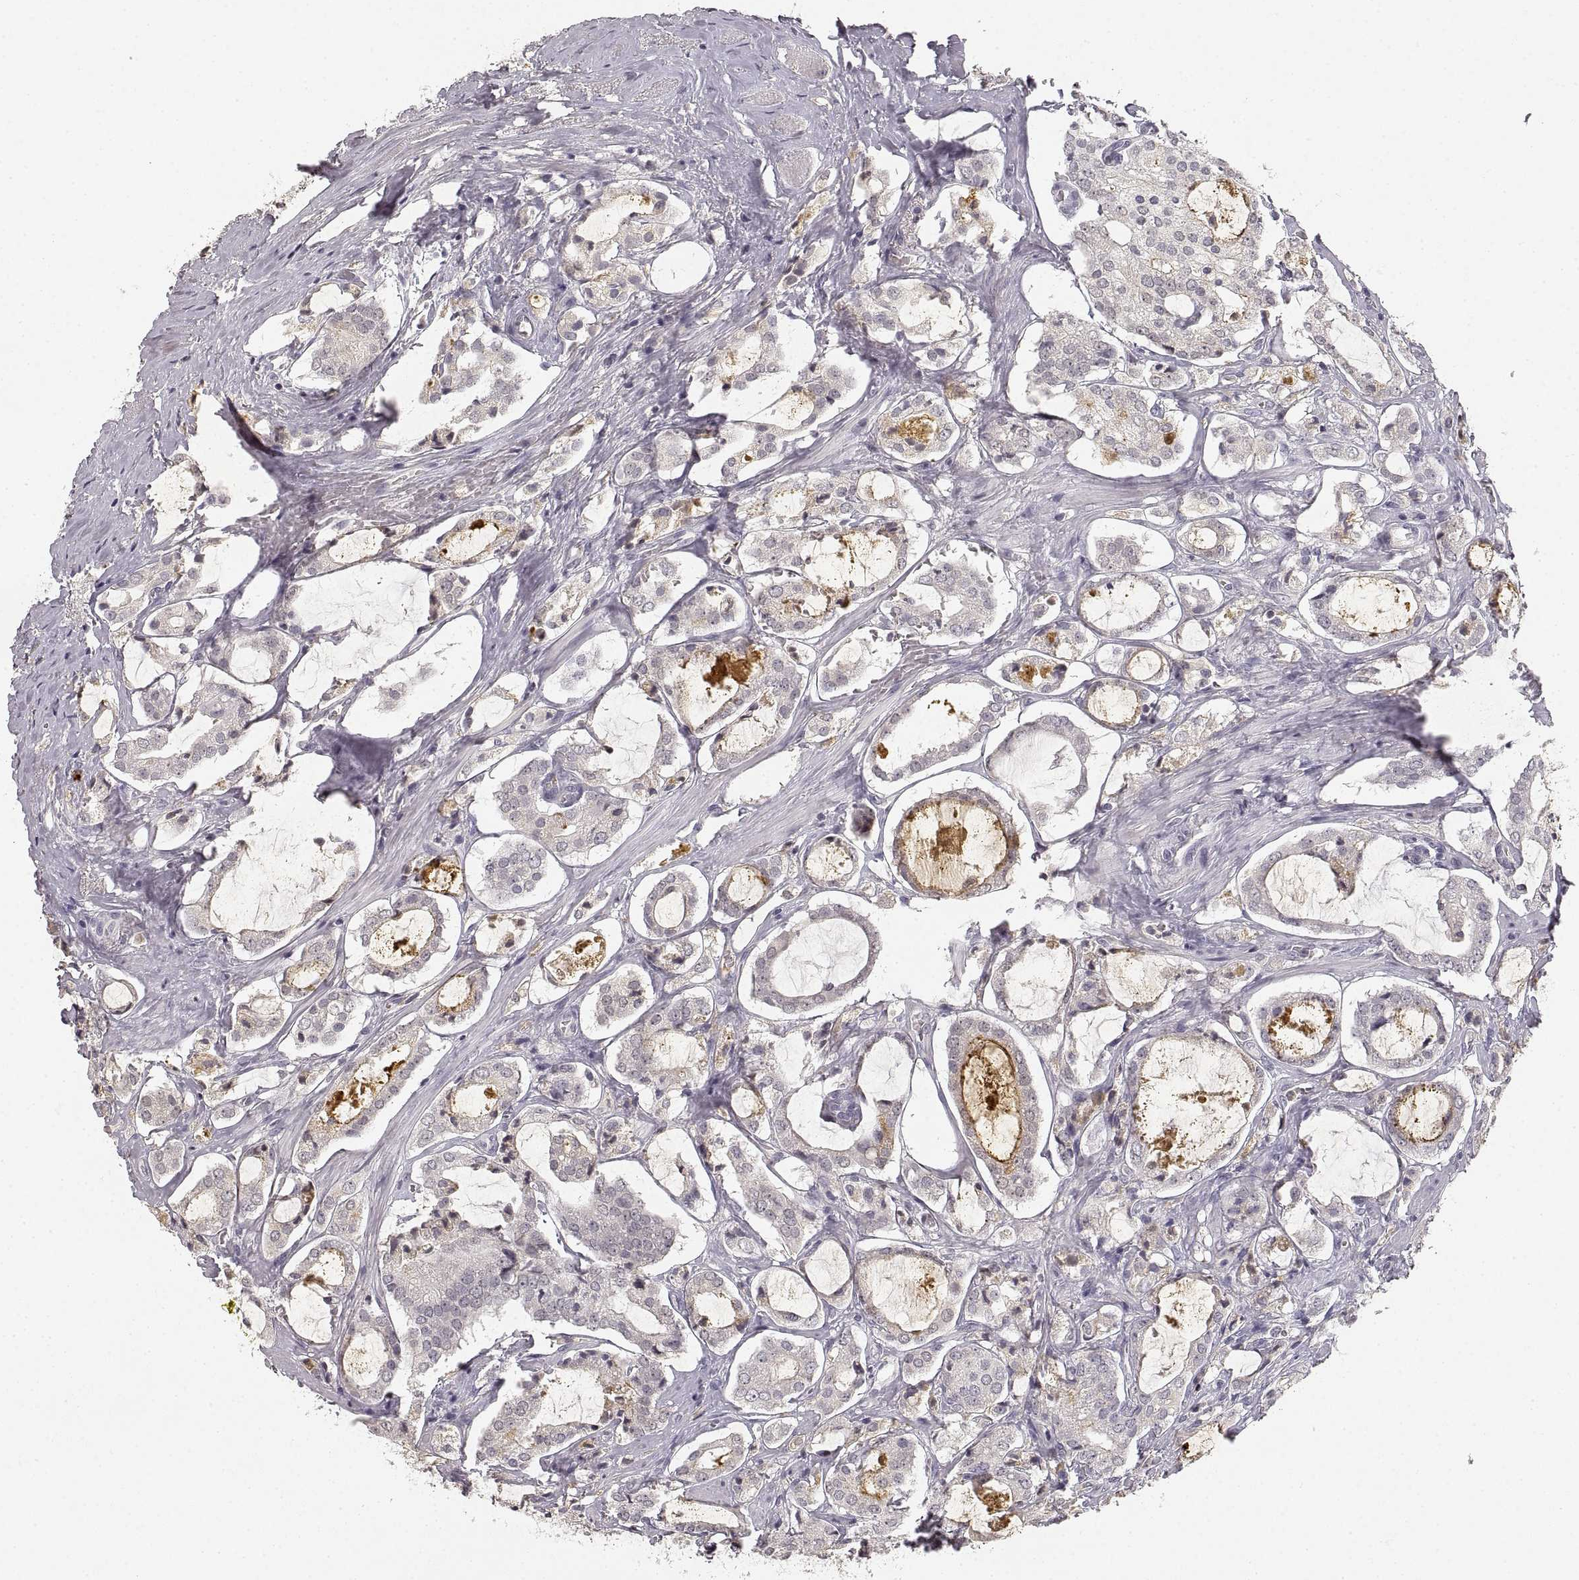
{"staining": {"intensity": "negative", "quantity": "none", "location": "none"}, "tissue": "prostate cancer", "cell_type": "Tumor cells", "image_type": "cancer", "snomed": [{"axis": "morphology", "description": "Adenocarcinoma, NOS"}, {"axis": "topography", "description": "Prostate"}], "caption": "Immunohistochemistry photomicrograph of neoplastic tissue: human adenocarcinoma (prostate) stained with DAB (3,3'-diaminobenzidine) exhibits no significant protein positivity in tumor cells.", "gene": "RUNDC3A", "patient": {"sex": "male", "age": 66}}